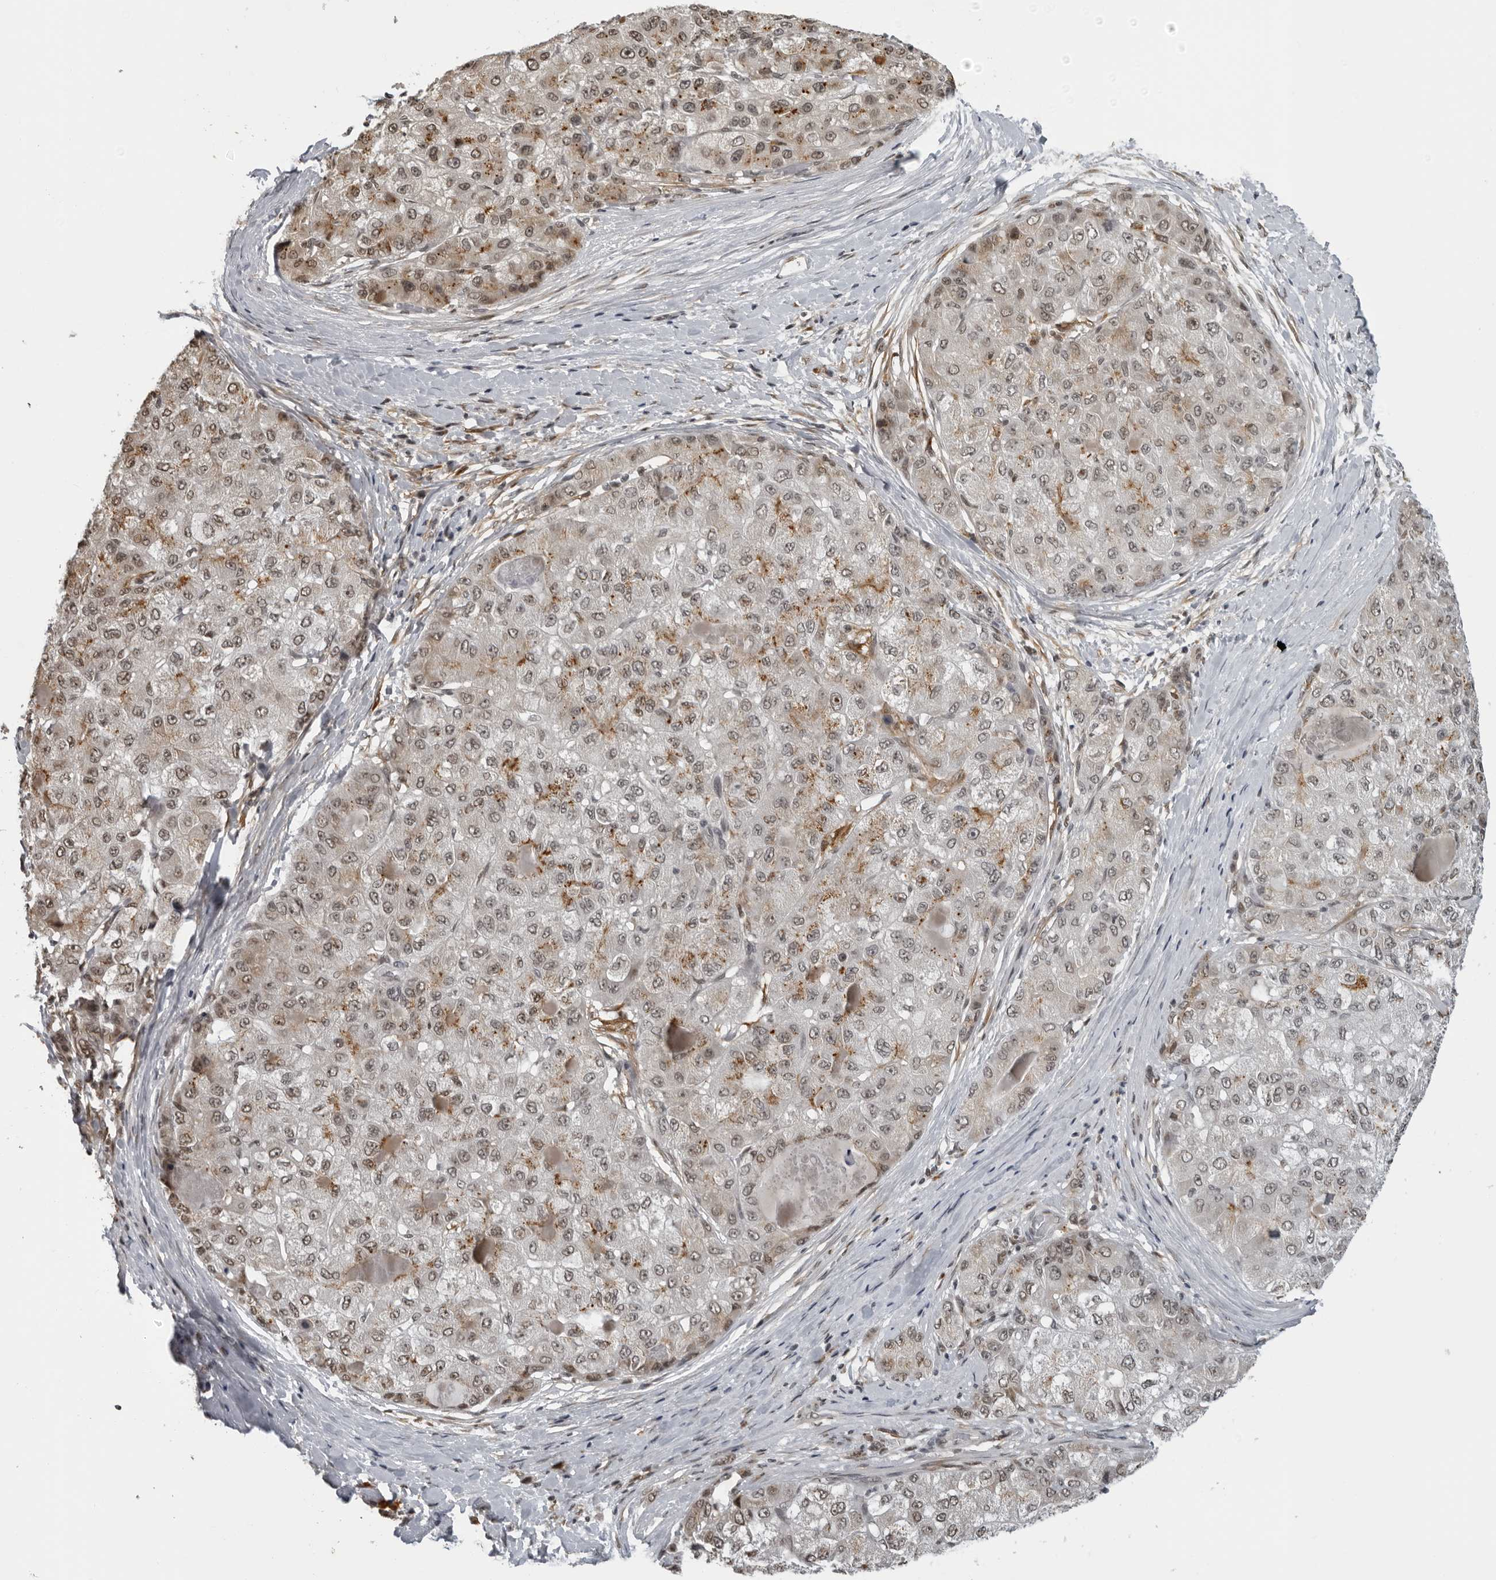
{"staining": {"intensity": "weak", "quantity": "25%-75%", "location": "cytoplasmic/membranous,nuclear"}, "tissue": "liver cancer", "cell_type": "Tumor cells", "image_type": "cancer", "snomed": [{"axis": "morphology", "description": "Carcinoma, Hepatocellular, NOS"}, {"axis": "topography", "description": "Liver"}], "caption": "Approximately 25%-75% of tumor cells in liver cancer (hepatocellular carcinoma) exhibit weak cytoplasmic/membranous and nuclear protein positivity as visualized by brown immunohistochemical staining.", "gene": "MAF", "patient": {"sex": "male", "age": 80}}